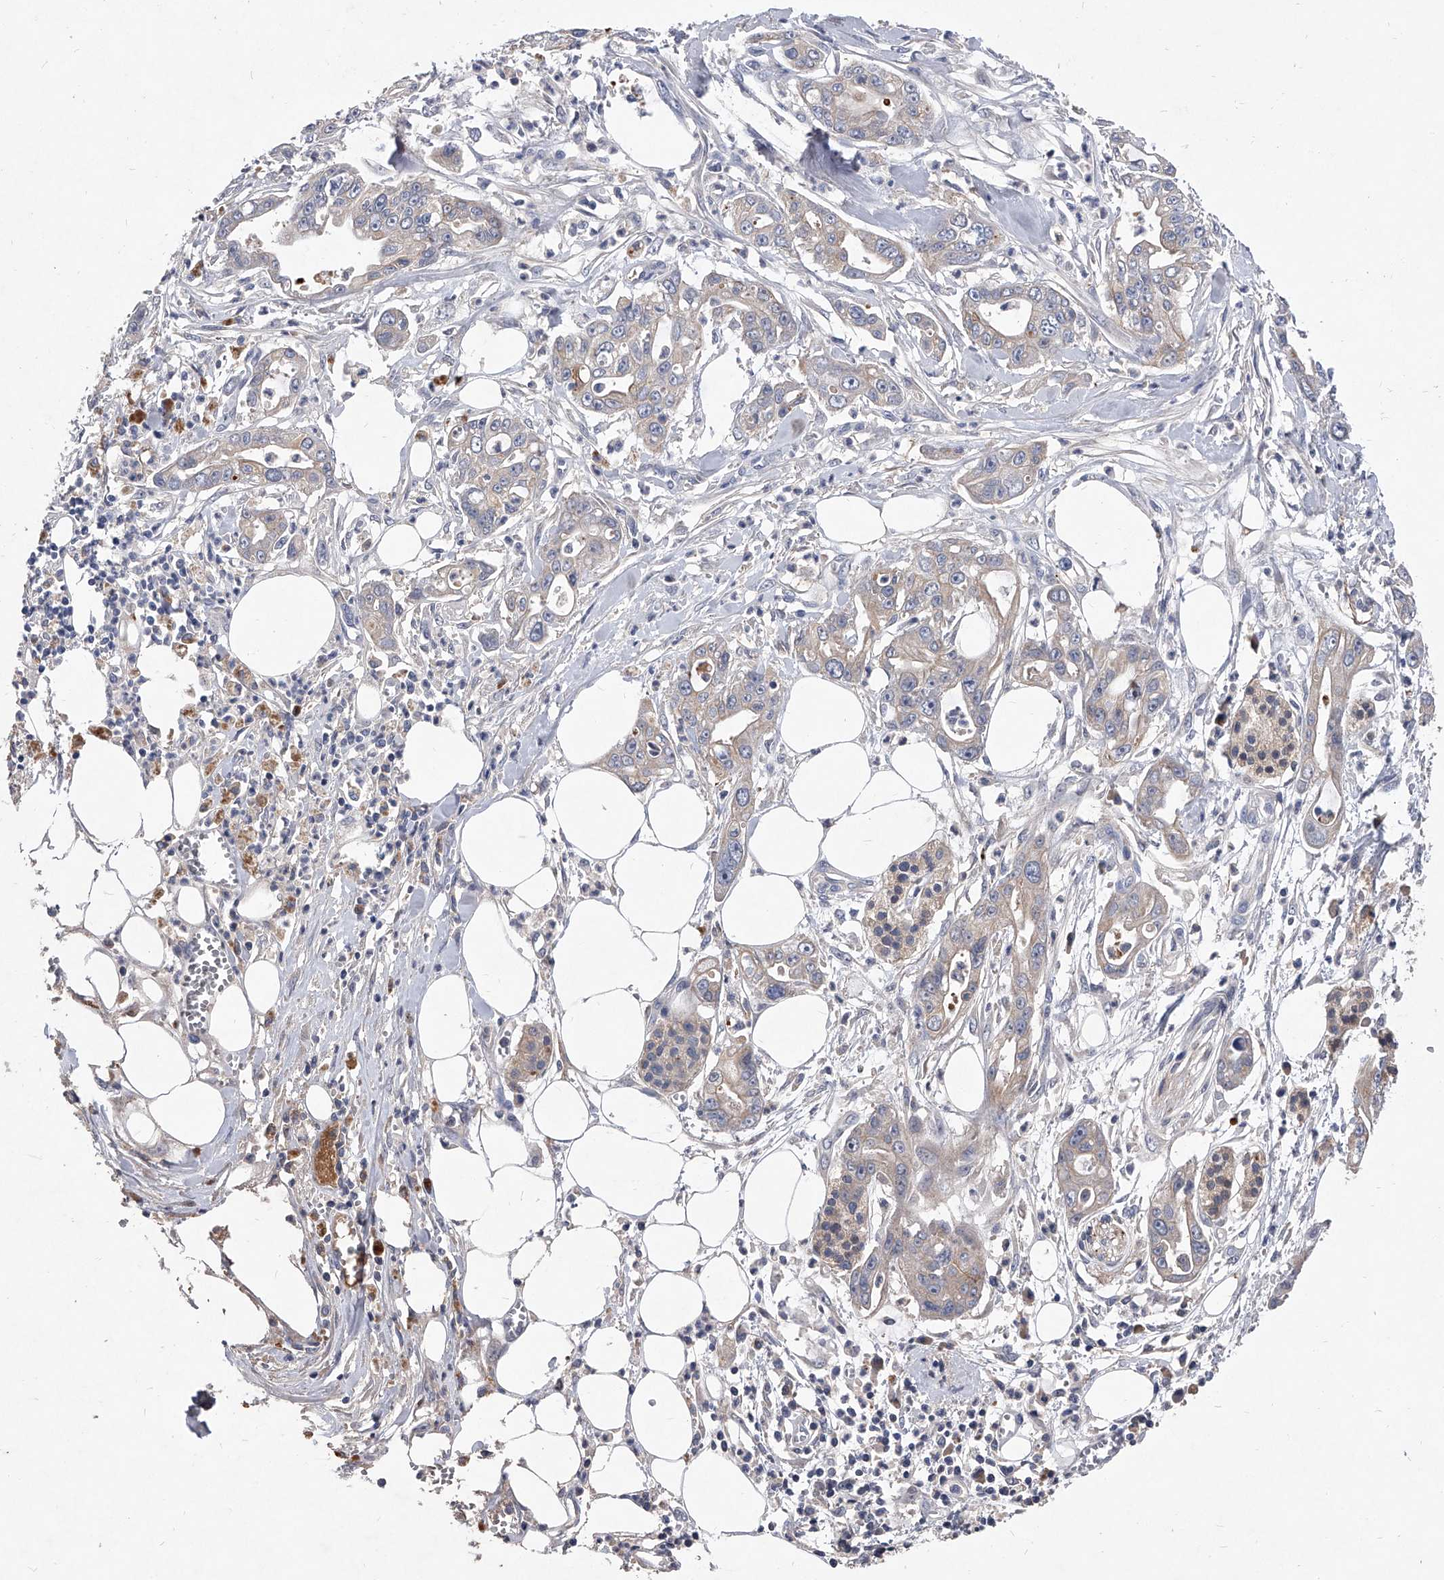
{"staining": {"intensity": "negative", "quantity": "none", "location": "none"}, "tissue": "pancreatic cancer", "cell_type": "Tumor cells", "image_type": "cancer", "snomed": [{"axis": "morphology", "description": "Adenocarcinoma, NOS"}, {"axis": "topography", "description": "Pancreas"}], "caption": "The histopathology image shows no significant staining in tumor cells of pancreatic adenocarcinoma. (DAB IHC with hematoxylin counter stain).", "gene": "C5", "patient": {"sex": "male", "age": 68}}